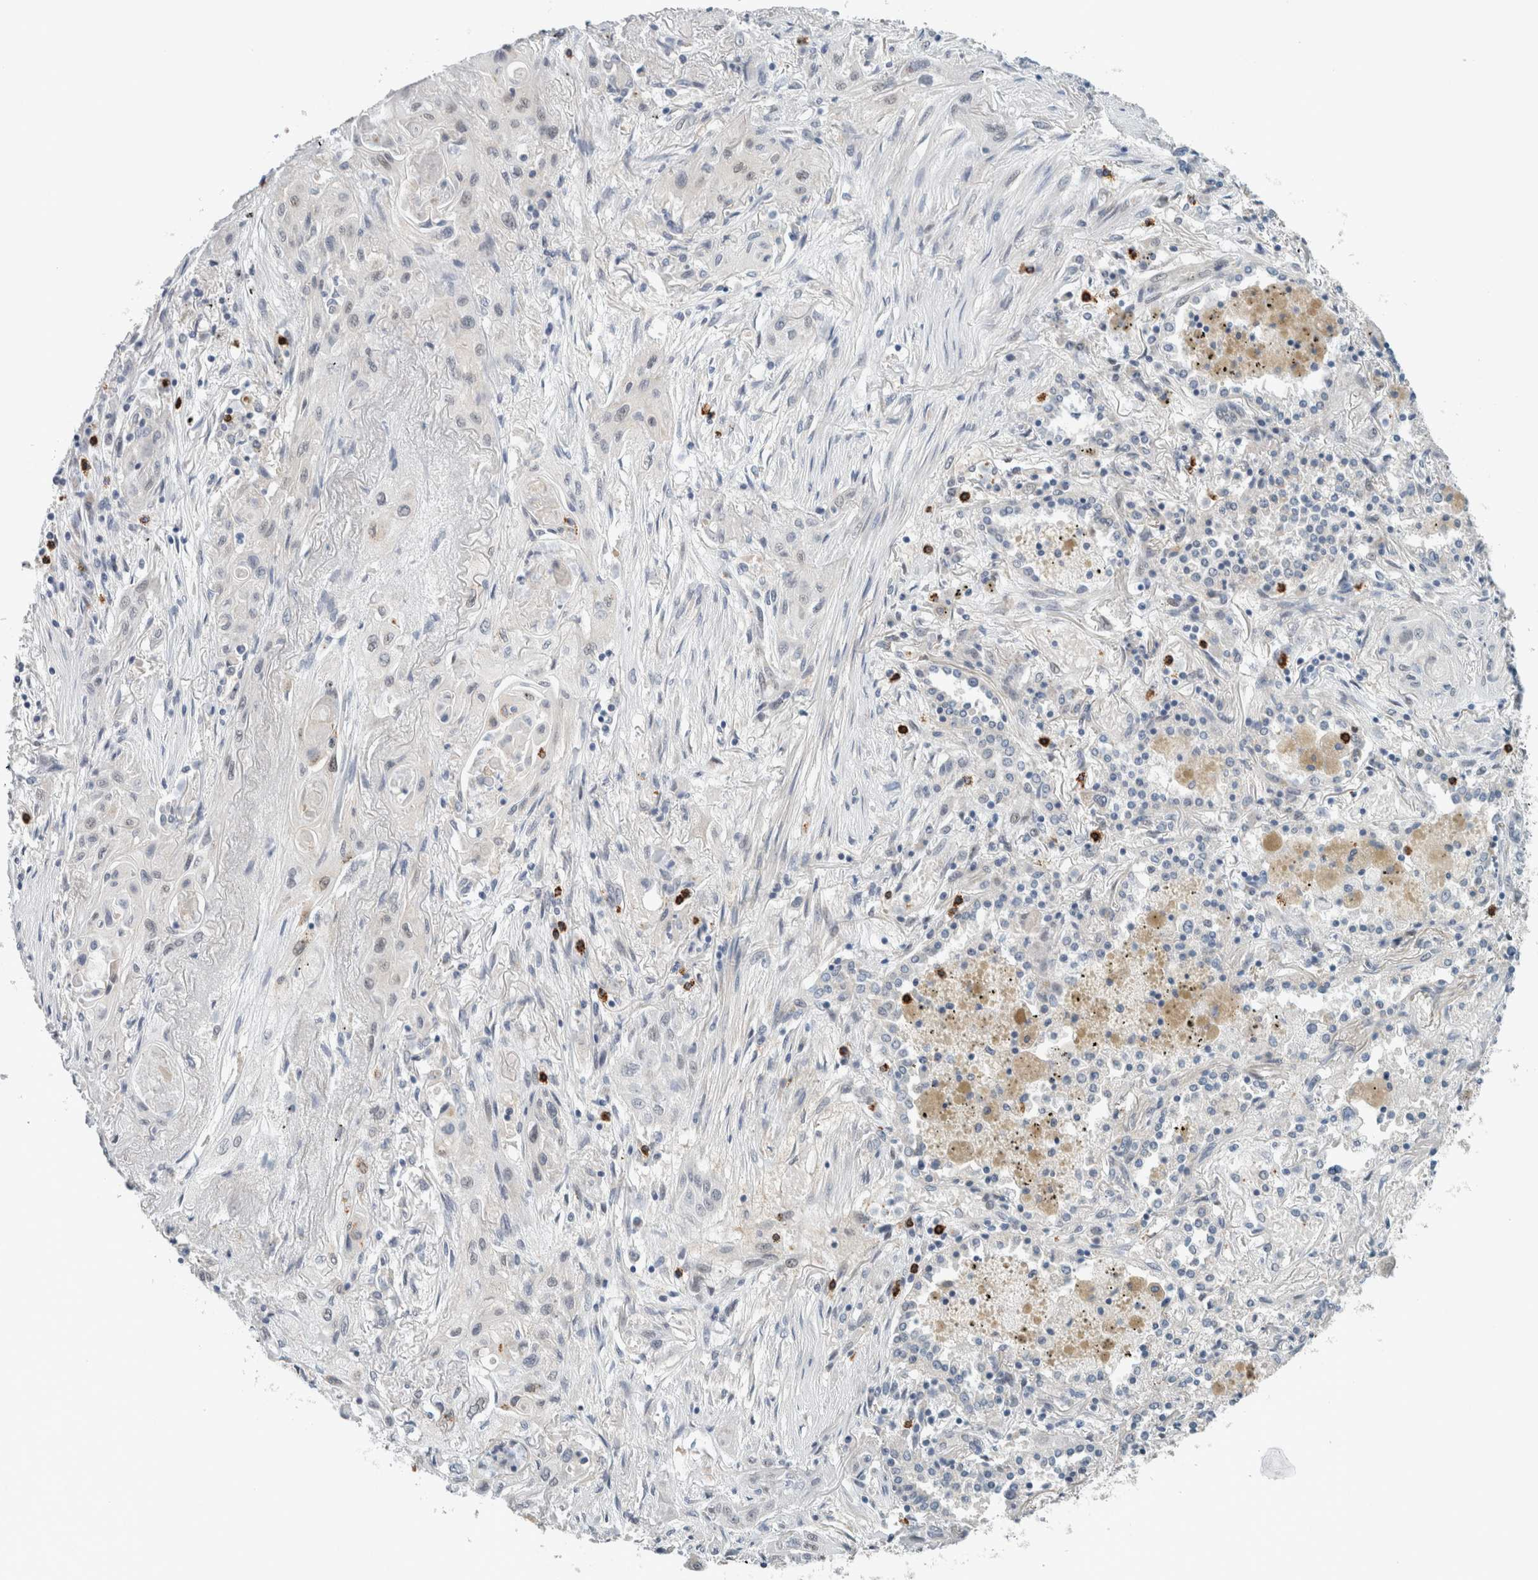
{"staining": {"intensity": "negative", "quantity": "none", "location": "none"}, "tissue": "lung cancer", "cell_type": "Tumor cells", "image_type": "cancer", "snomed": [{"axis": "morphology", "description": "Squamous cell carcinoma, NOS"}, {"axis": "topography", "description": "Lung"}], "caption": "There is no significant staining in tumor cells of lung squamous cell carcinoma.", "gene": "CRAT", "patient": {"sex": "female", "age": 47}}